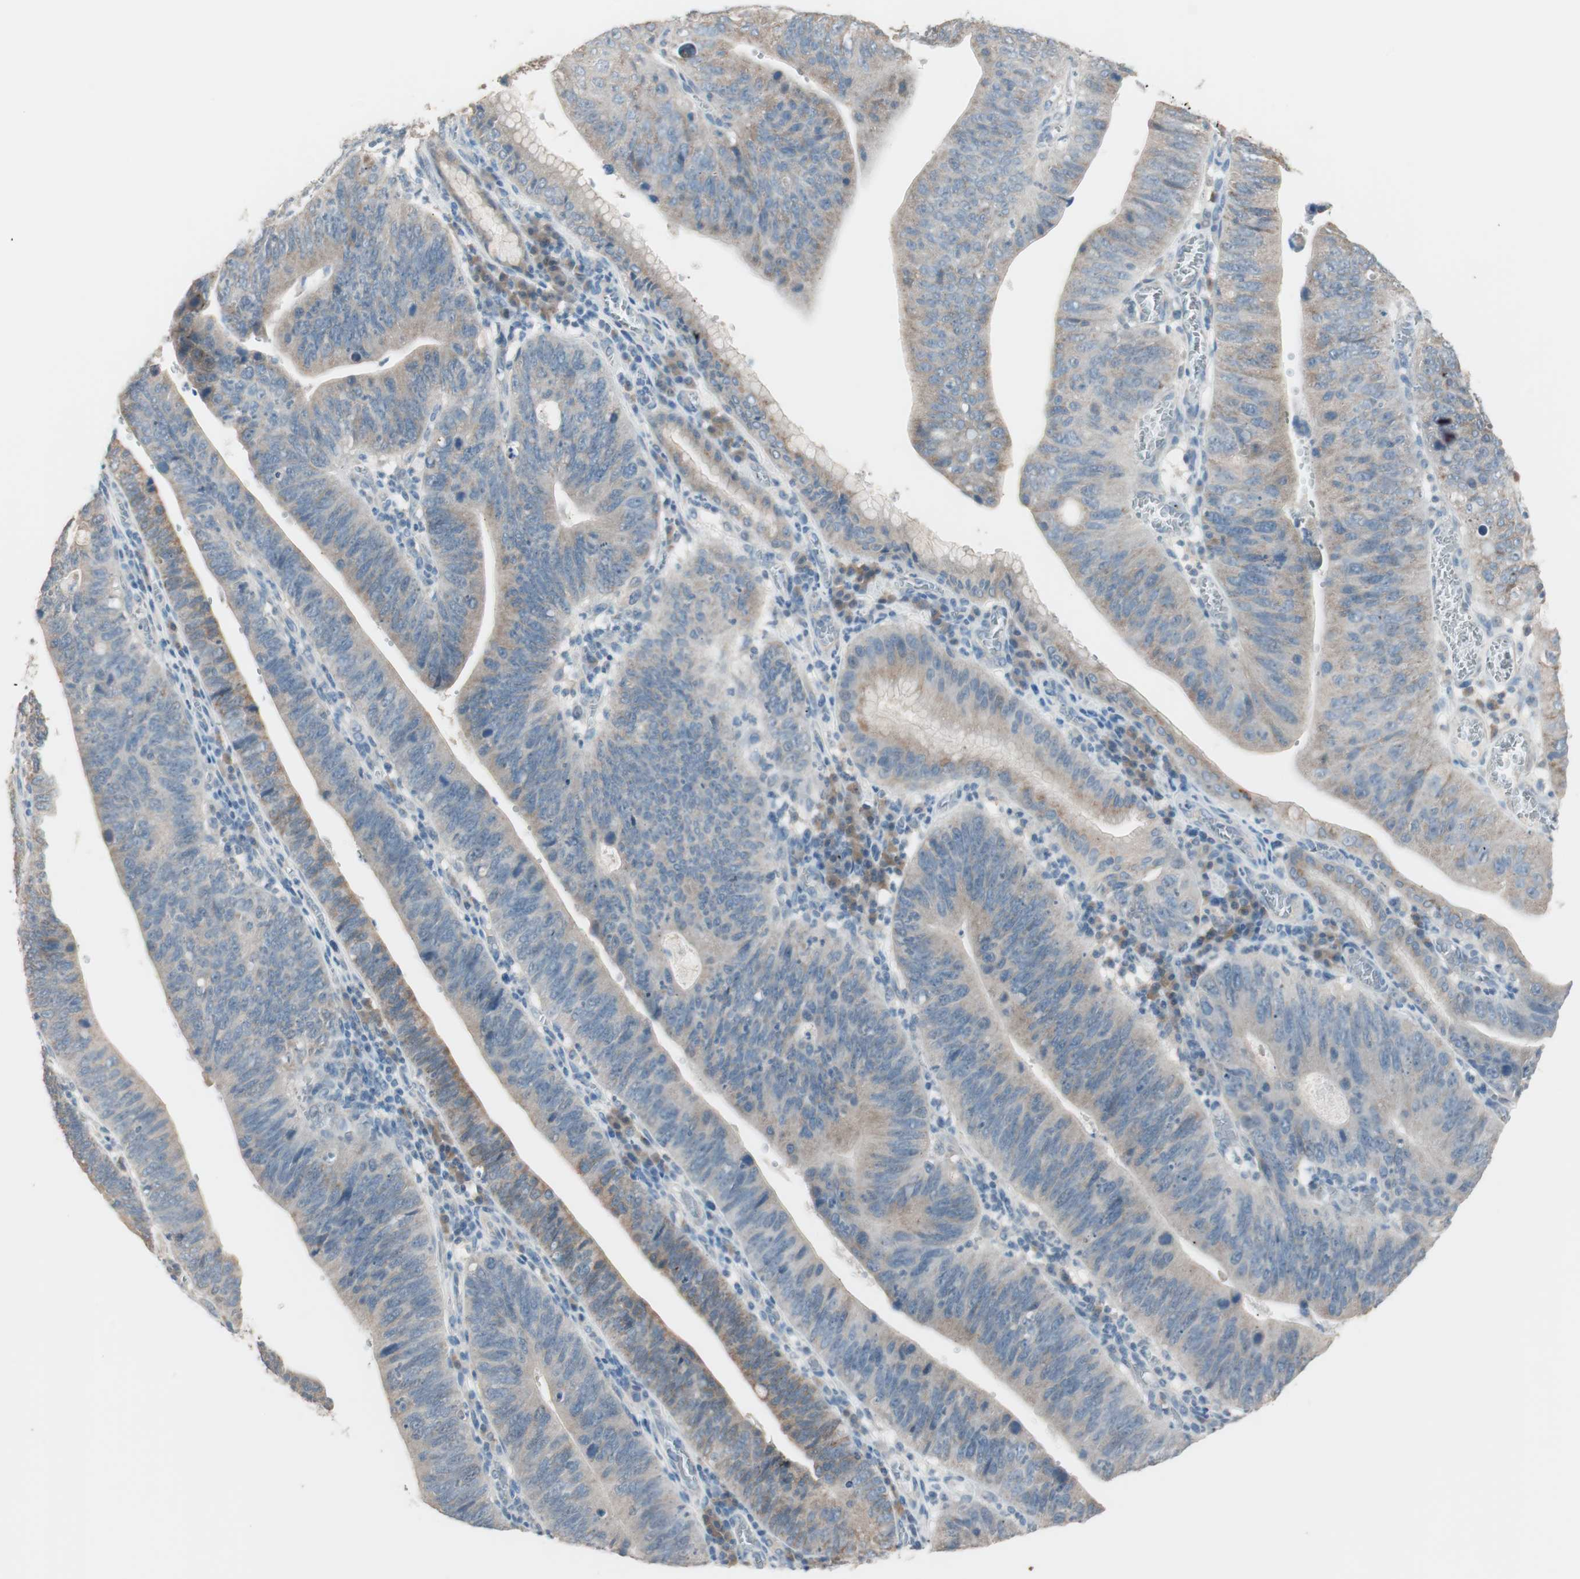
{"staining": {"intensity": "weak", "quantity": ">75%", "location": "cytoplasmic/membranous"}, "tissue": "stomach cancer", "cell_type": "Tumor cells", "image_type": "cancer", "snomed": [{"axis": "morphology", "description": "Adenocarcinoma, NOS"}, {"axis": "topography", "description": "Stomach"}], "caption": "Stomach adenocarcinoma tissue exhibits weak cytoplasmic/membranous staining in approximately >75% of tumor cells", "gene": "KHK", "patient": {"sex": "male", "age": 59}}